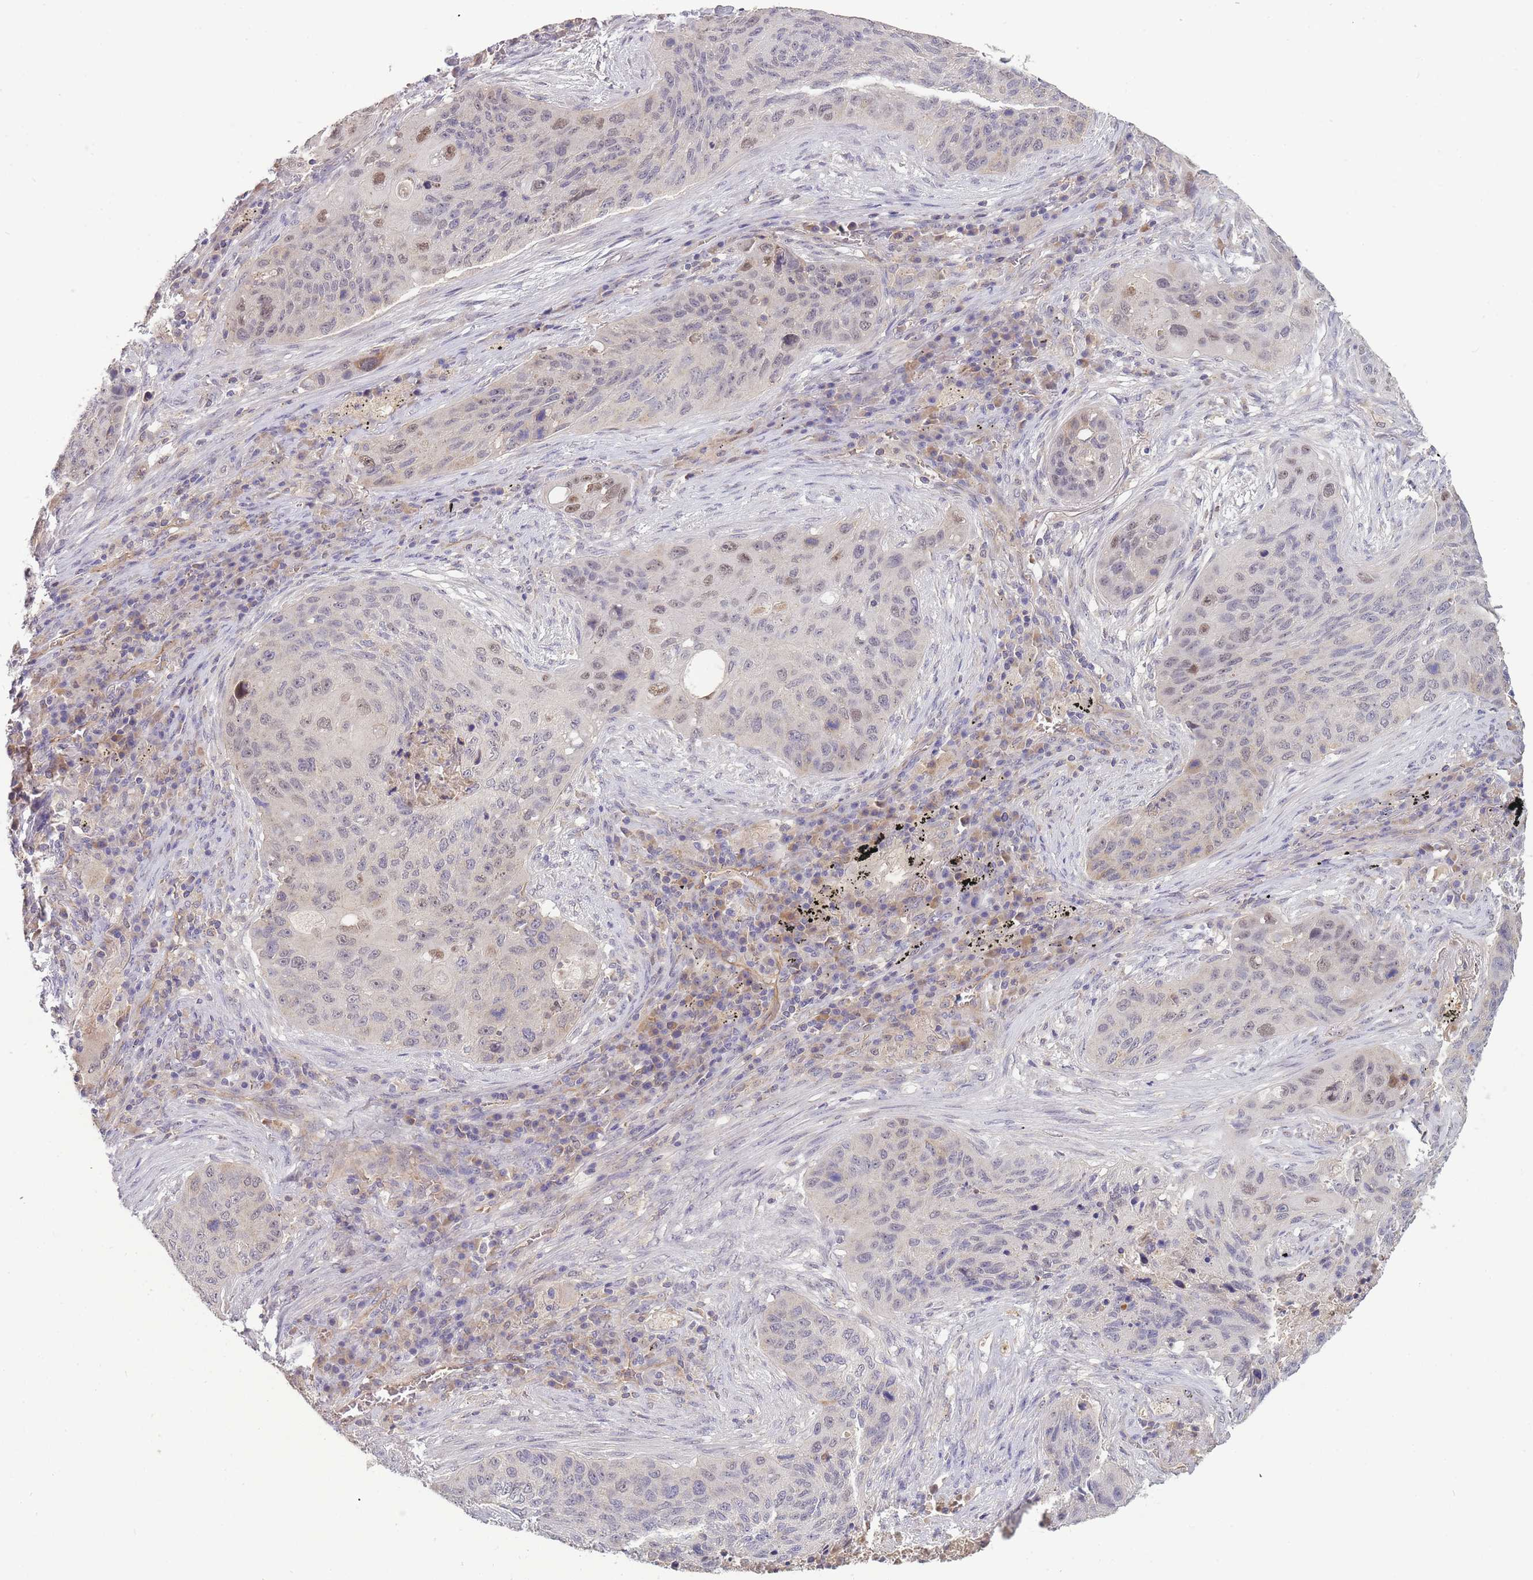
{"staining": {"intensity": "moderate", "quantity": "<25%", "location": "nuclear"}, "tissue": "lung cancer", "cell_type": "Tumor cells", "image_type": "cancer", "snomed": [{"axis": "morphology", "description": "Squamous cell carcinoma, NOS"}, {"axis": "topography", "description": "Lung"}], "caption": "Moderate nuclear positivity for a protein is present in about <25% of tumor cells of lung cancer using immunohistochemistry.", "gene": "NDUFAF5", "patient": {"sex": "female", "age": 63}}